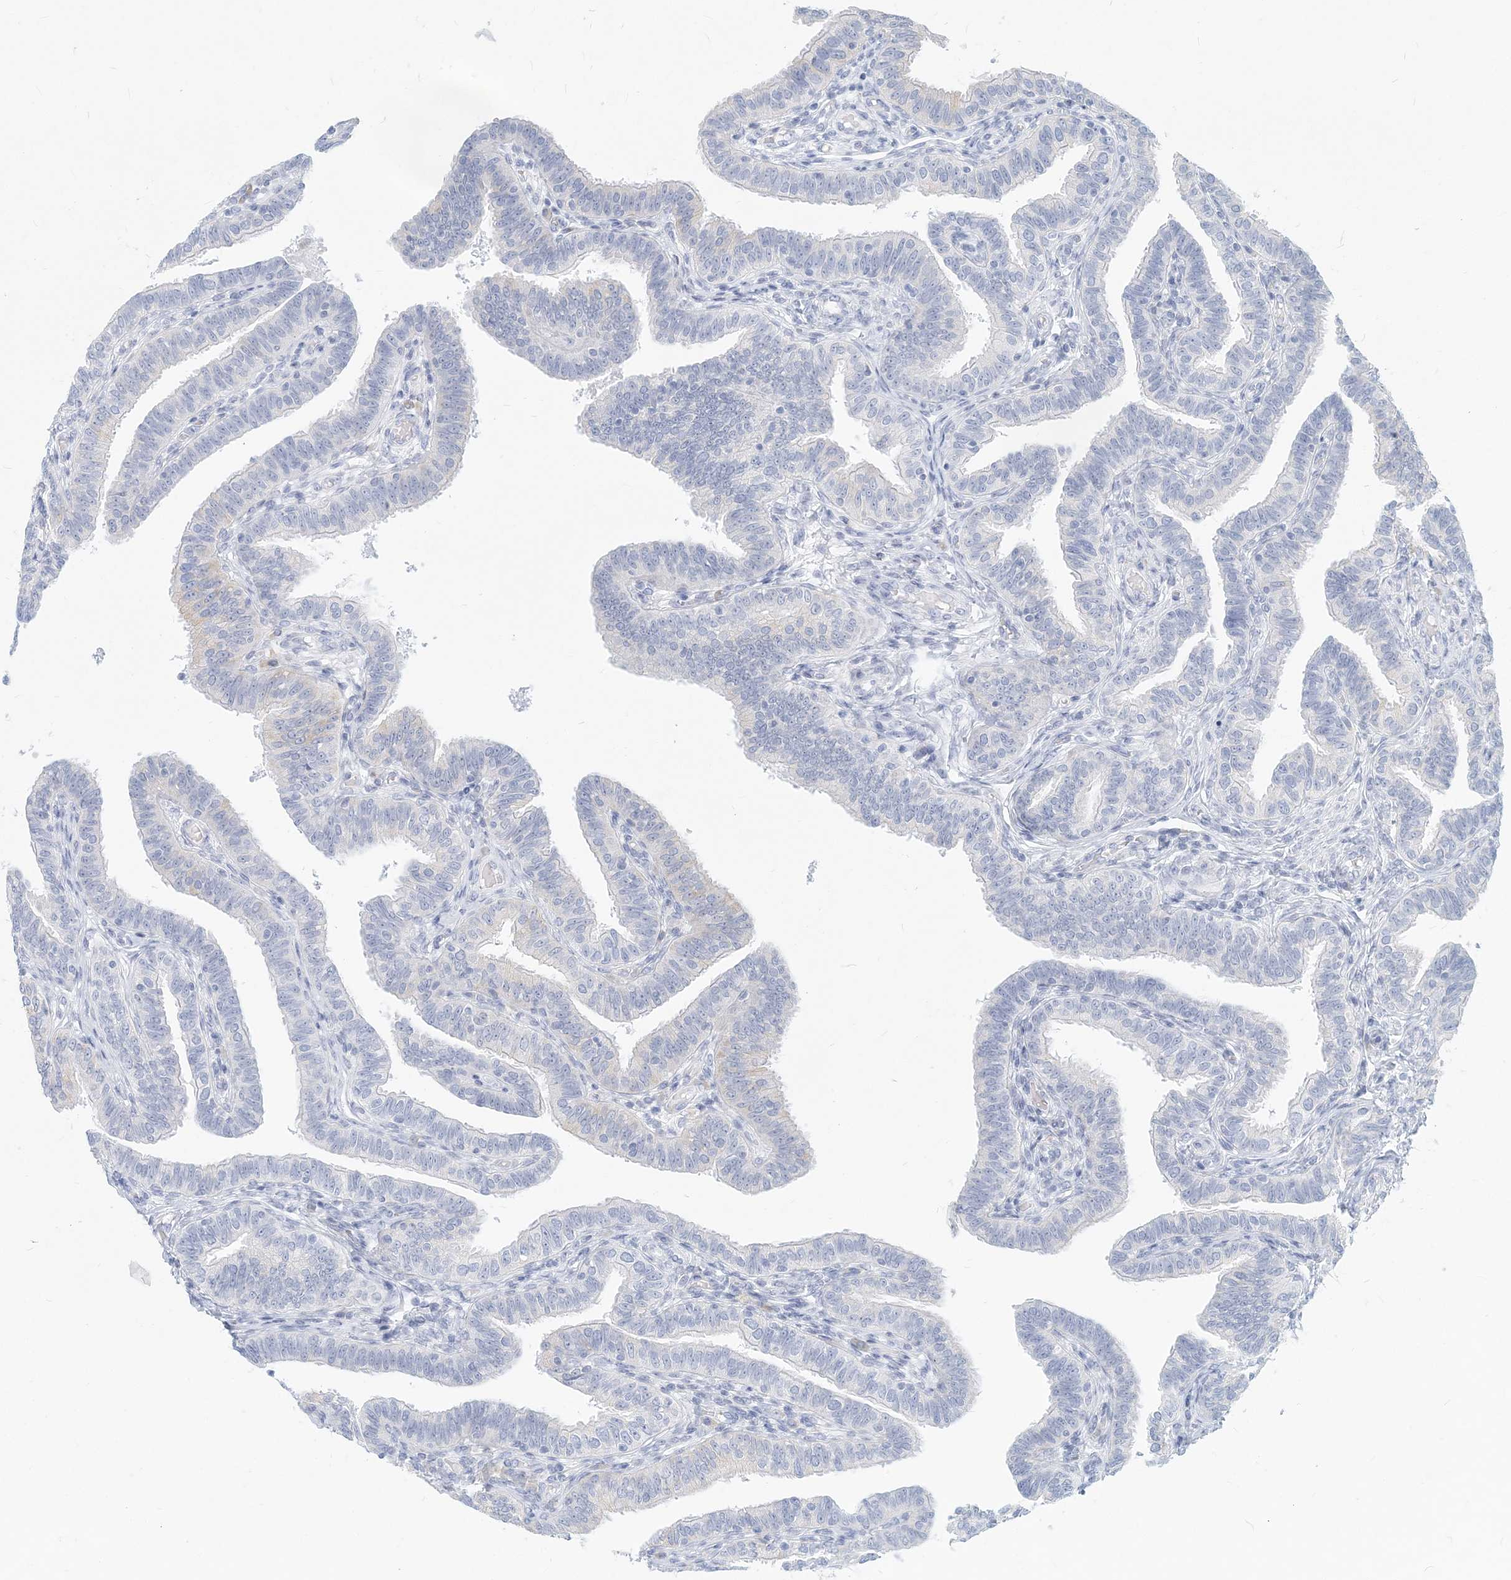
{"staining": {"intensity": "weak", "quantity": "<25%", "location": "cytoplasmic/membranous"}, "tissue": "fallopian tube", "cell_type": "Glandular cells", "image_type": "normal", "snomed": [{"axis": "morphology", "description": "Normal tissue, NOS"}, {"axis": "topography", "description": "Fallopian tube"}], "caption": "Glandular cells are negative for protein expression in benign human fallopian tube. (Stains: DAB (3,3'-diaminobenzidine) IHC with hematoxylin counter stain, Microscopy: brightfield microscopy at high magnification).", "gene": "CSN1S1", "patient": {"sex": "female", "age": 39}}